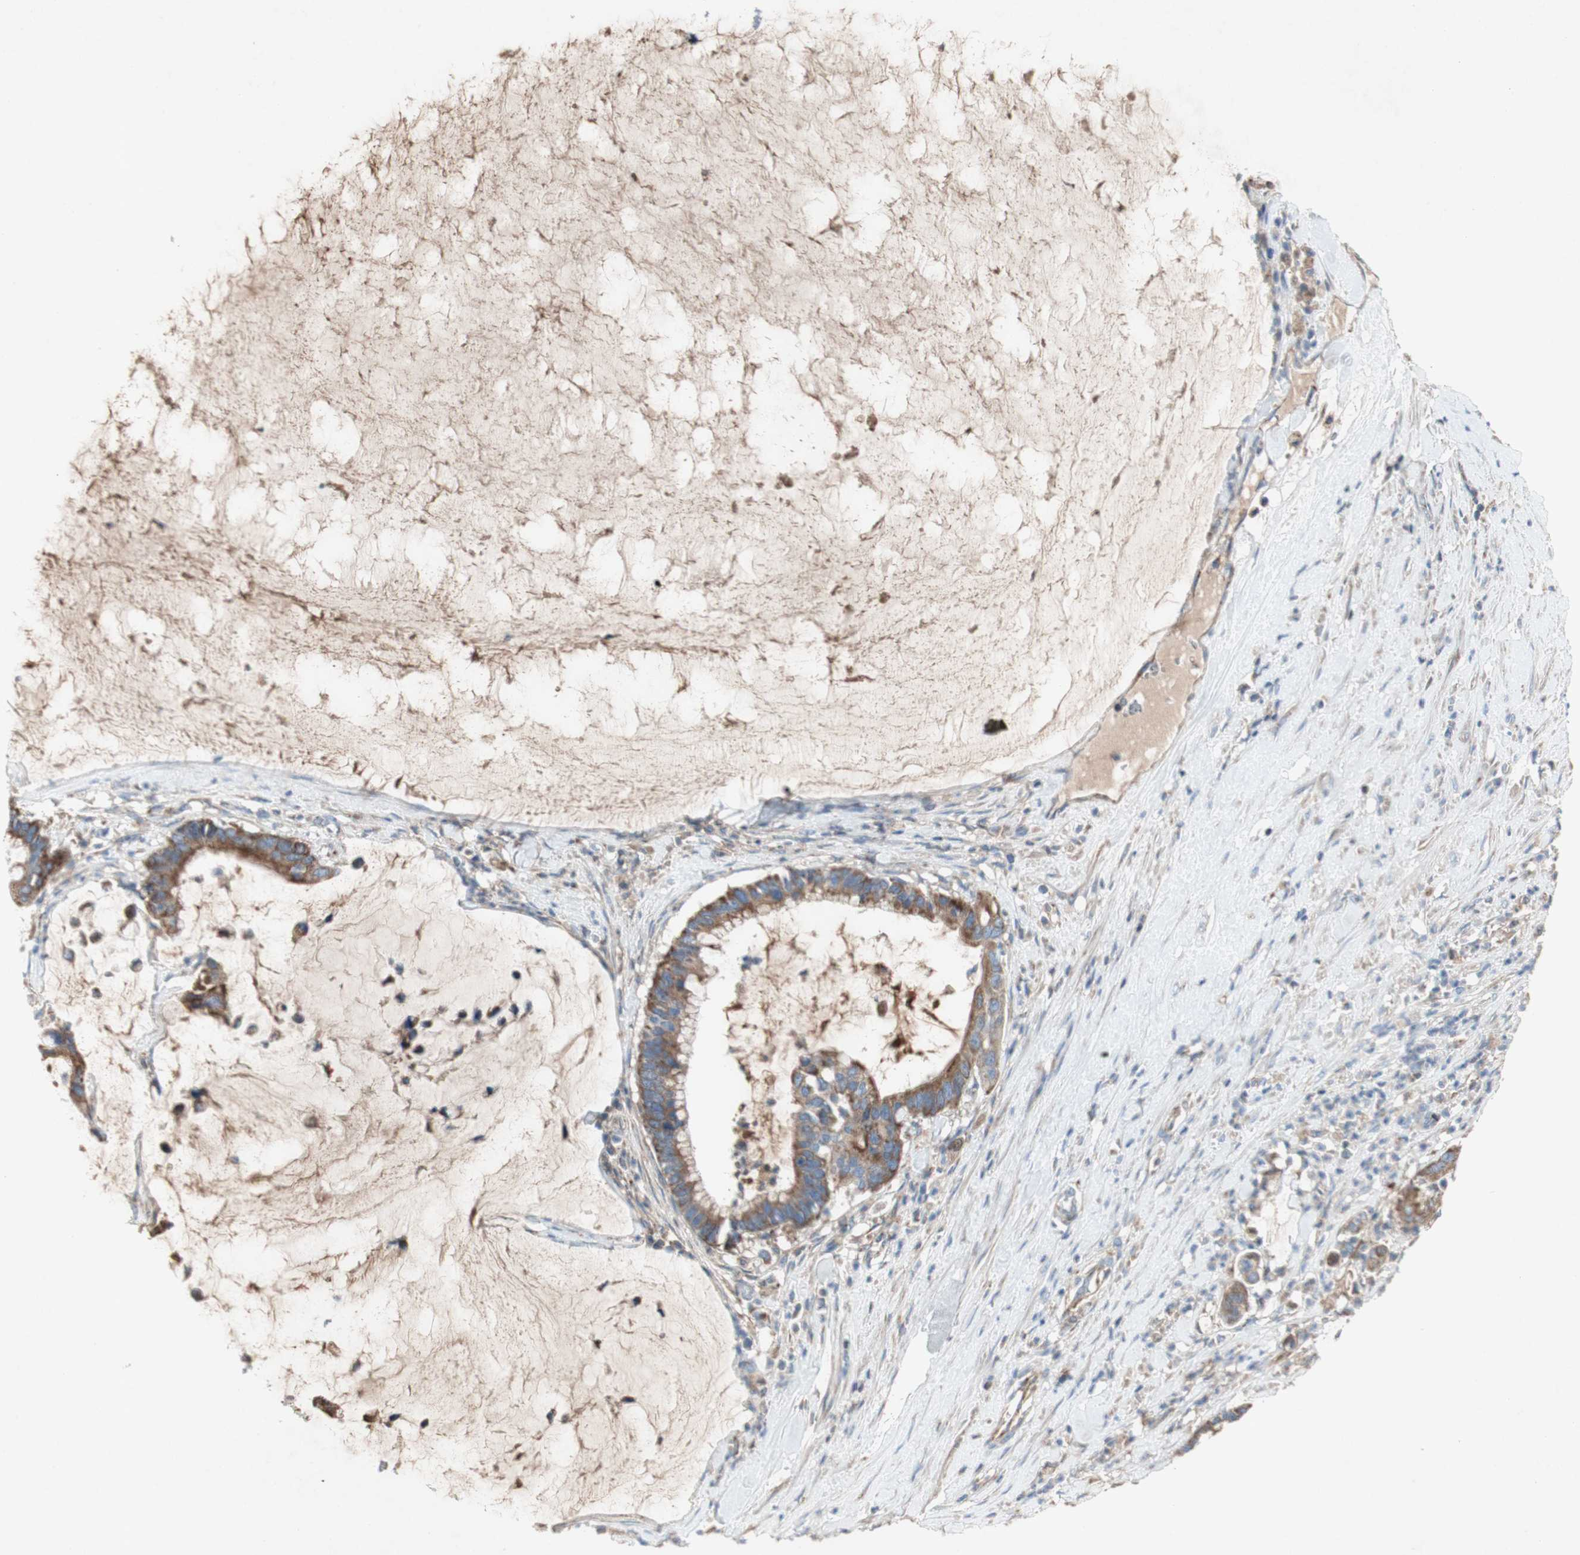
{"staining": {"intensity": "moderate", "quantity": ">75%", "location": "cytoplasmic/membranous"}, "tissue": "pancreatic cancer", "cell_type": "Tumor cells", "image_type": "cancer", "snomed": [{"axis": "morphology", "description": "Adenocarcinoma, NOS"}, {"axis": "topography", "description": "Pancreas"}], "caption": "Moderate cytoplasmic/membranous staining is appreciated in approximately >75% of tumor cells in pancreatic cancer.", "gene": "SDHB", "patient": {"sex": "male", "age": 41}}